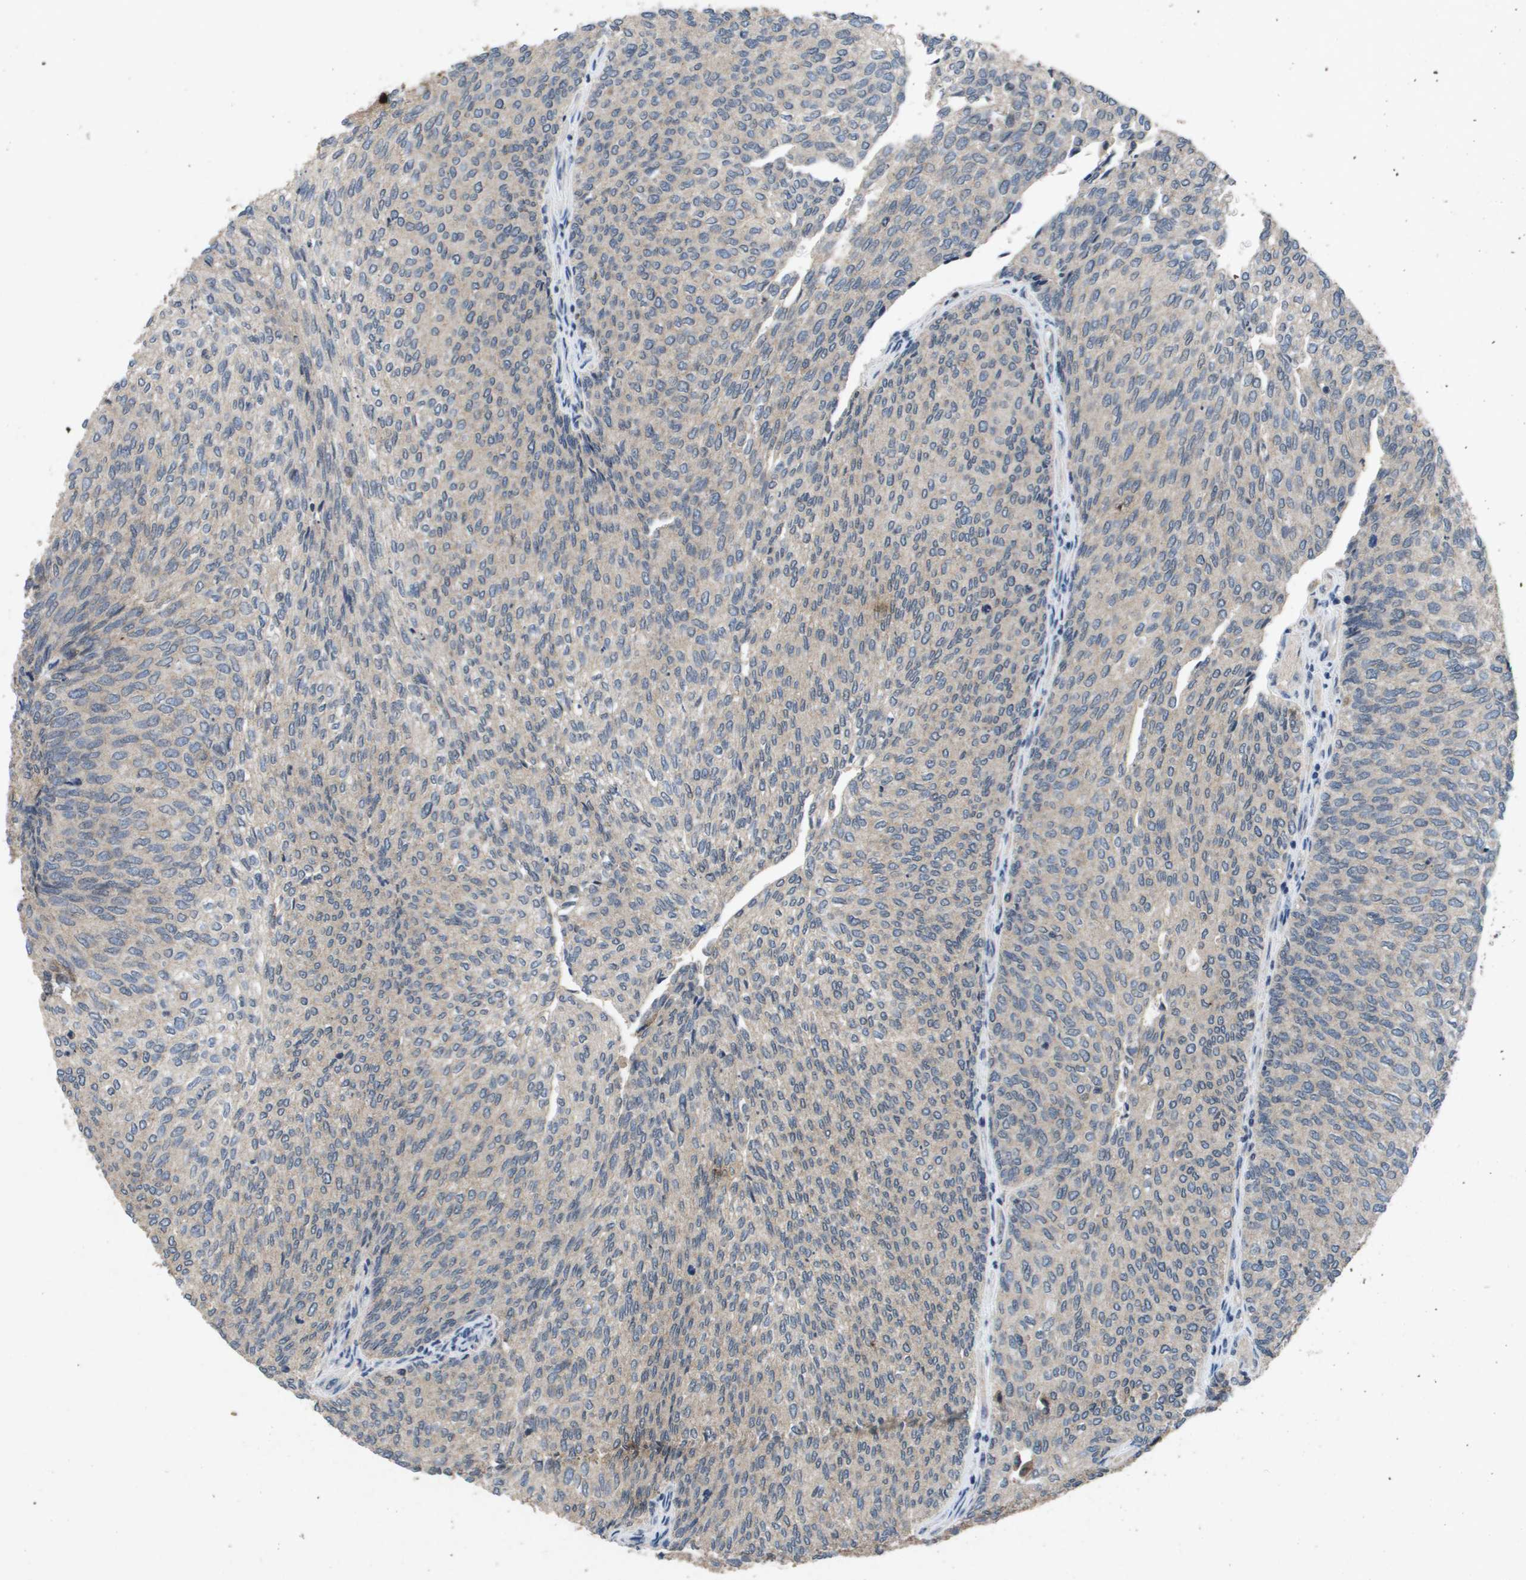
{"staining": {"intensity": "weak", "quantity": "<25%", "location": "cytoplasmic/membranous"}, "tissue": "urothelial cancer", "cell_type": "Tumor cells", "image_type": "cancer", "snomed": [{"axis": "morphology", "description": "Urothelial carcinoma, Low grade"}, {"axis": "topography", "description": "Urinary bladder"}], "caption": "A photomicrograph of urothelial cancer stained for a protein displays no brown staining in tumor cells.", "gene": "PROC", "patient": {"sex": "female", "age": 79}}